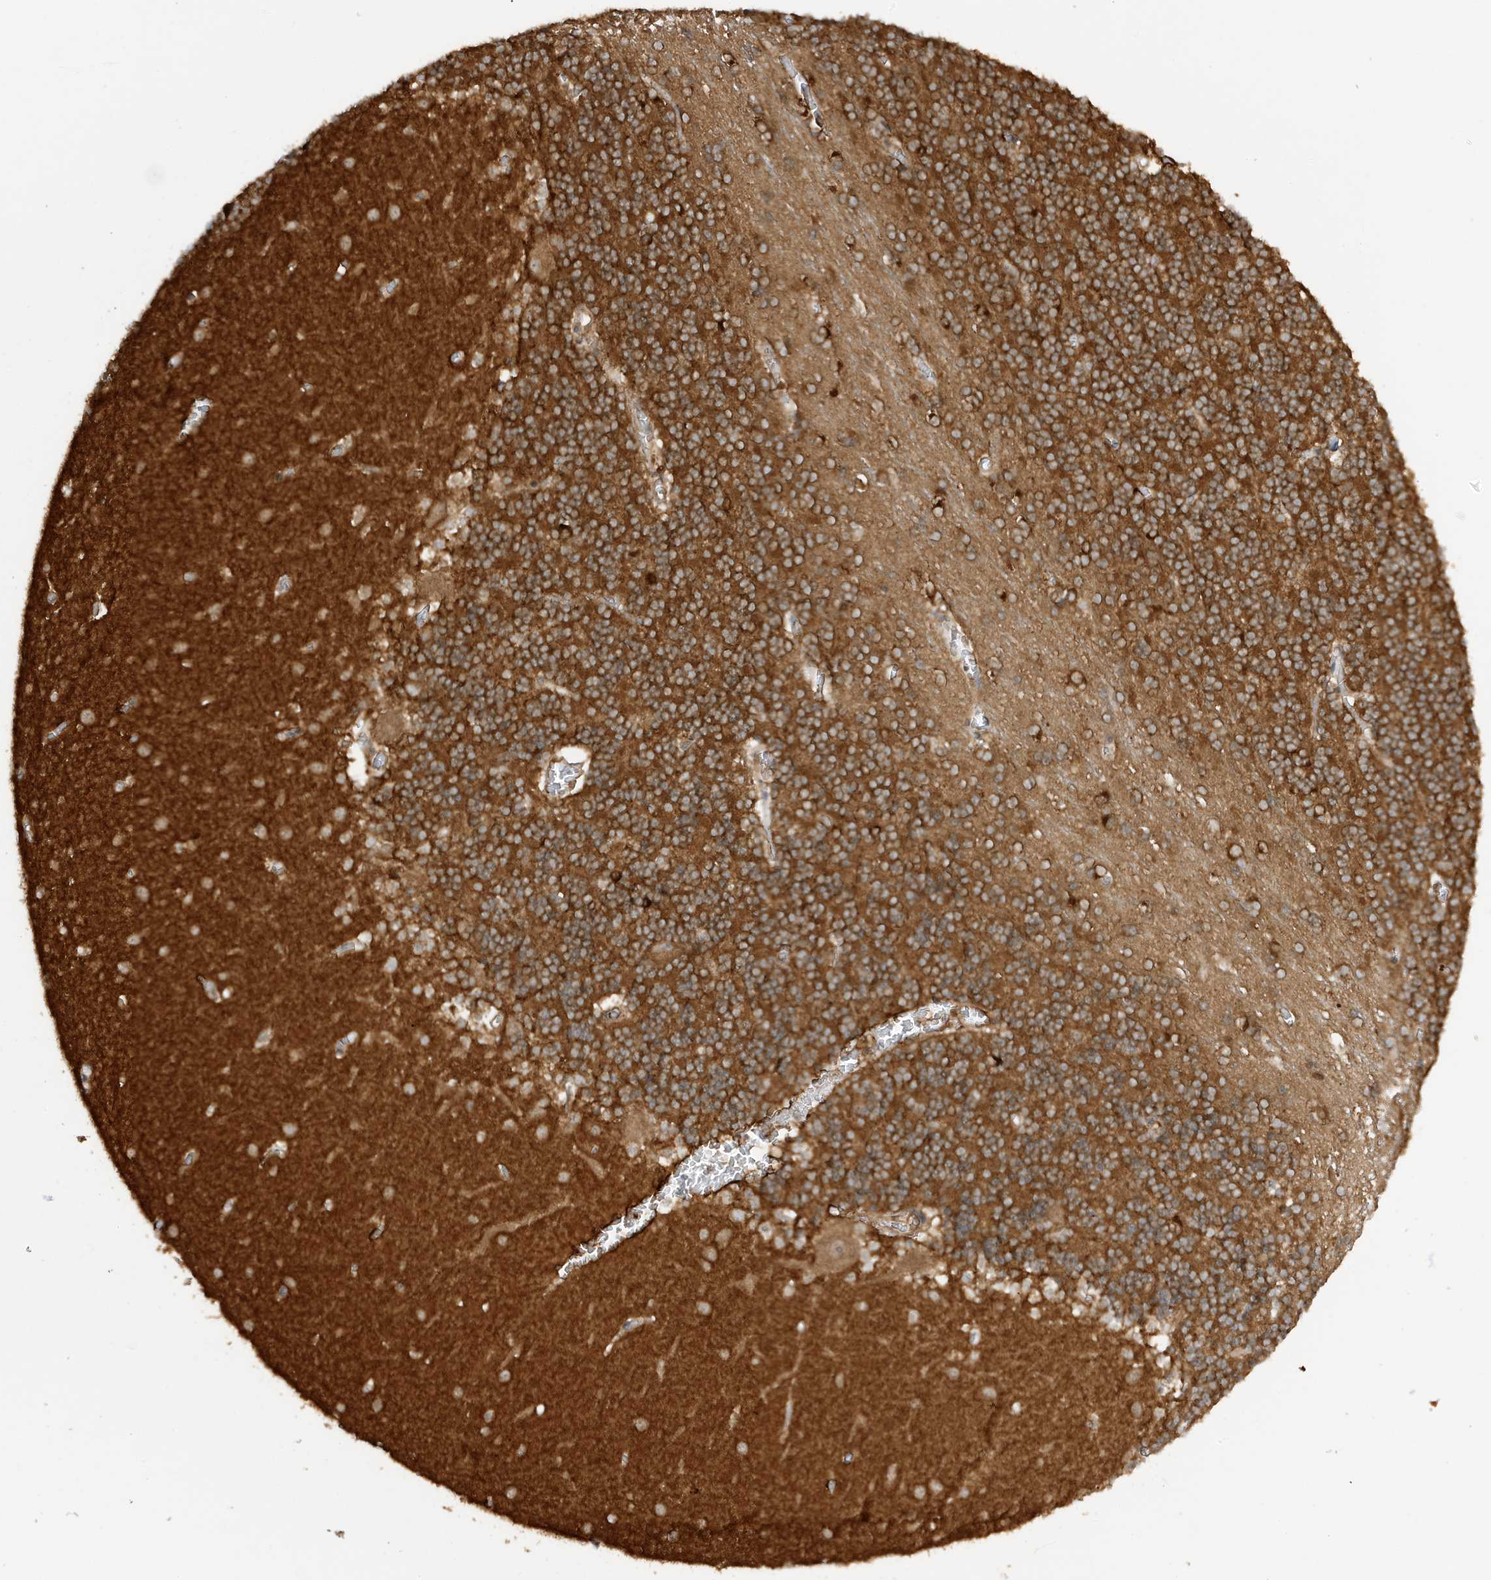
{"staining": {"intensity": "strong", "quantity": ">75%", "location": "cytoplasmic/membranous"}, "tissue": "cerebellum", "cell_type": "Cells in granular layer", "image_type": "normal", "snomed": [{"axis": "morphology", "description": "Normal tissue, NOS"}, {"axis": "topography", "description": "Cerebellum"}], "caption": "Immunohistochemistry photomicrograph of benign cerebellum: cerebellum stained using immunohistochemistry (IHC) exhibits high levels of strong protein expression localized specifically in the cytoplasmic/membranous of cells in granular layer, appearing as a cytoplasmic/membranous brown color.", "gene": "CDC42EP3", "patient": {"sex": "male", "age": 37}}